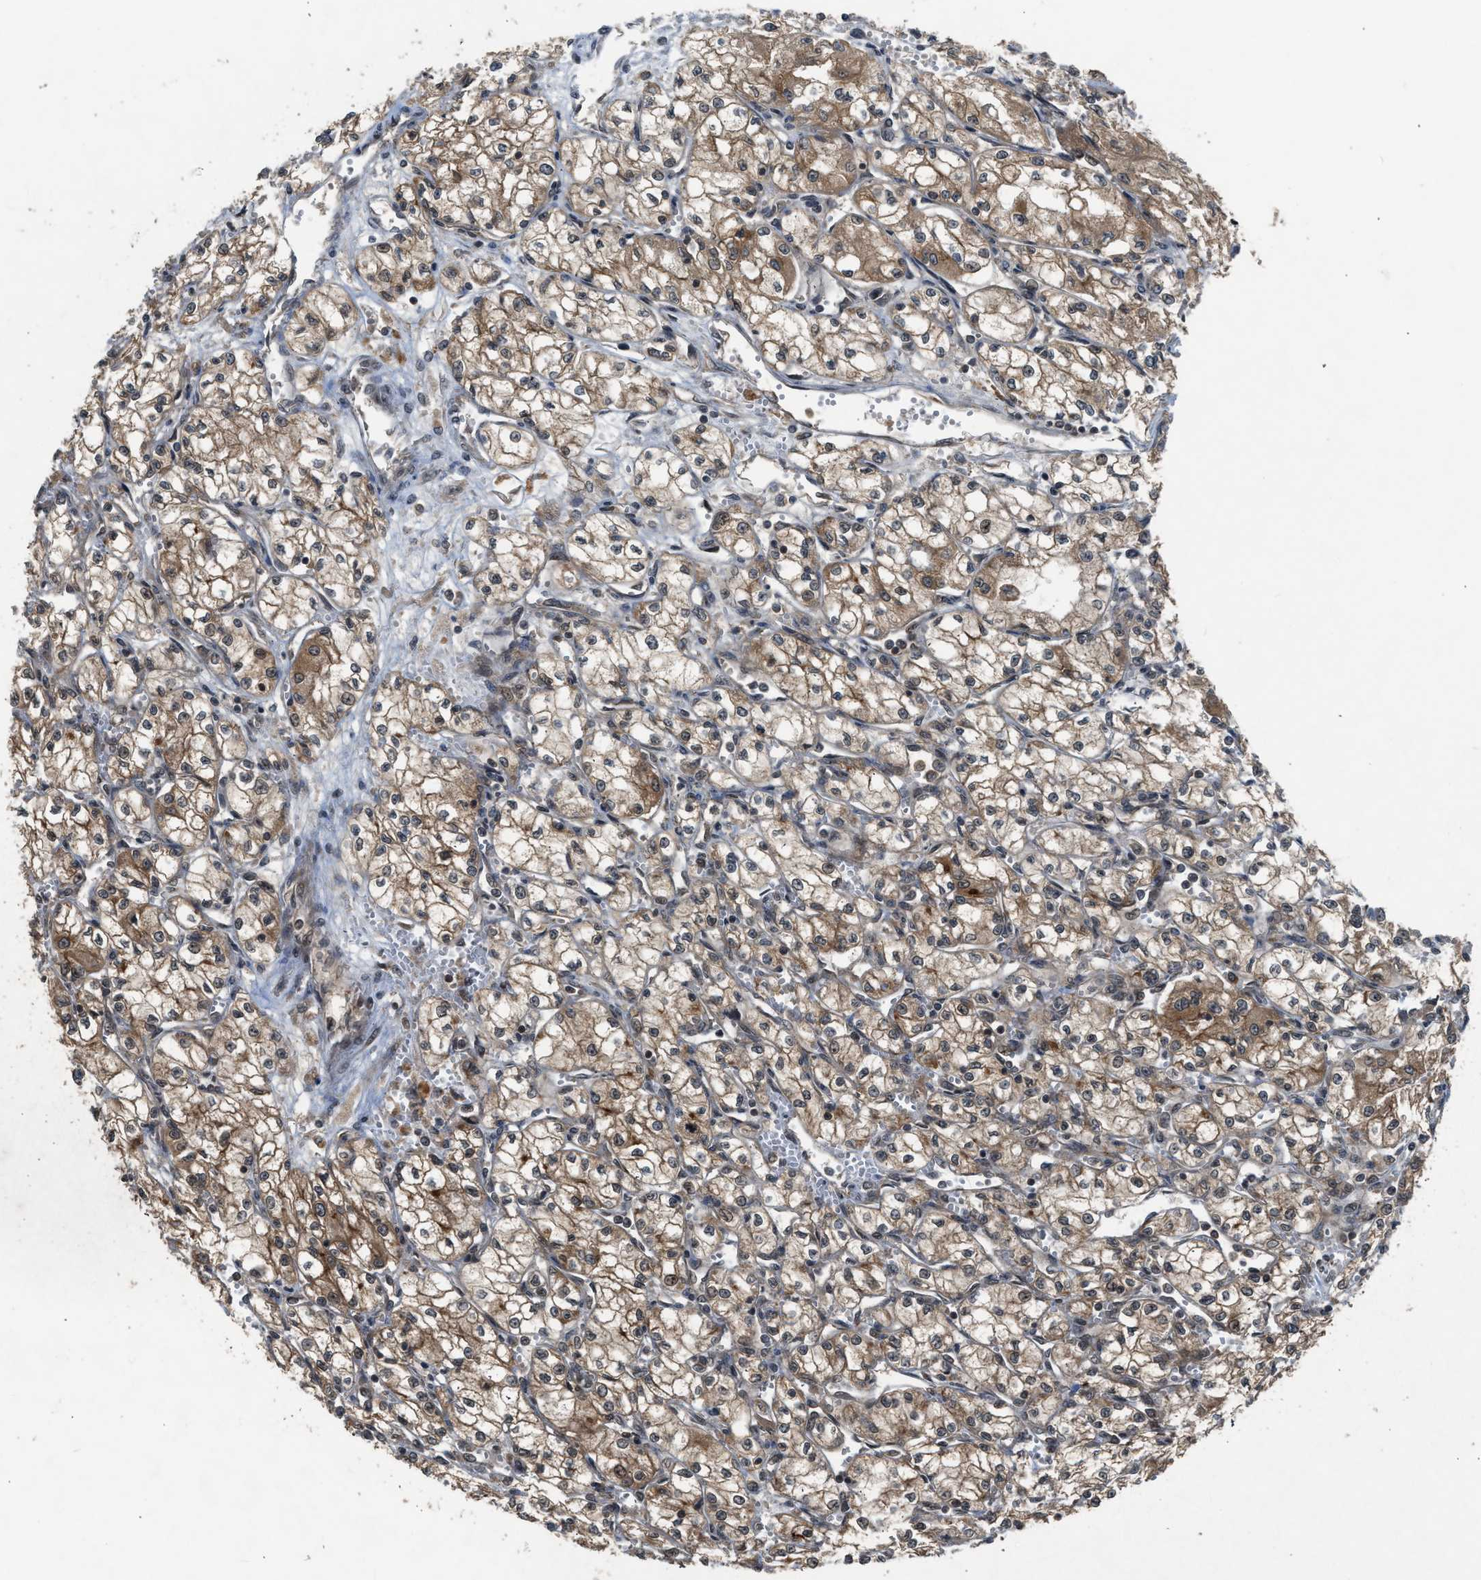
{"staining": {"intensity": "moderate", "quantity": ">75%", "location": "cytoplasmic/membranous"}, "tissue": "renal cancer", "cell_type": "Tumor cells", "image_type": "cancer", "snomed": [{"axis": "morphology", "description": "Normal tissue, NOS"}, {"axis": "morphology", "description": "Adenocarcinoma, NOS"}, {"axis": "topography", "description": "Kidney"}], "caption": "Protein expression analysis of adenocarcinoma (renal) demonstrates moderate cytoplasmic/membranous positivity in about >75% of tumor cells. Immunohistochemistry stains the protein in brown and the nuclei are stained blue.", "gene": "TXNL1", "patient": {"sex": "male", "age": 59}}